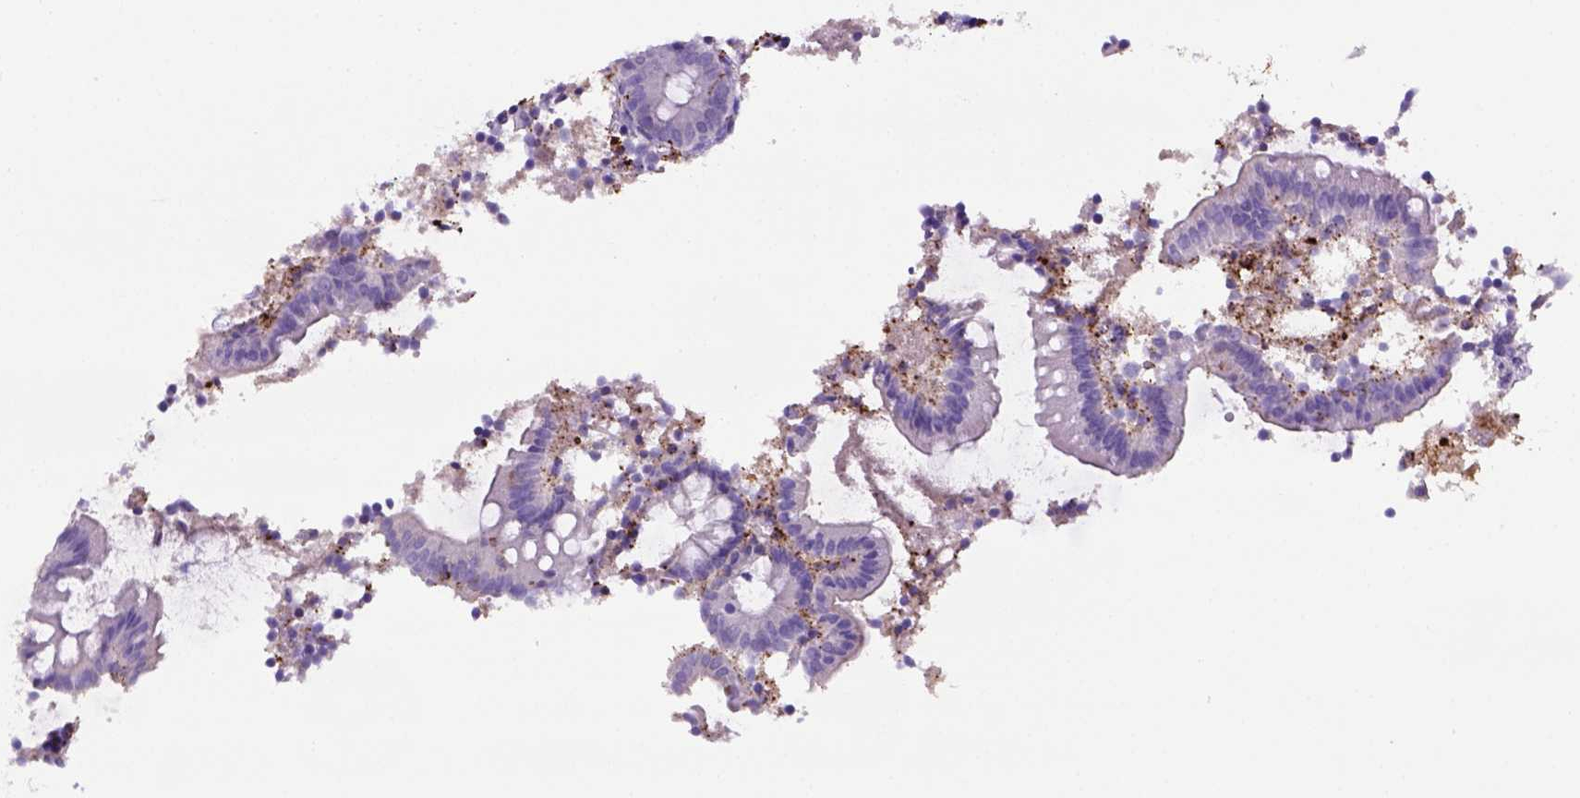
{"staining": {"intensity": "negative", "quantity": "none", "location": "none"}, "tissue": "appendix", "cell_type": "Glandular cells", "image_type": "normal", "snomed": [{"axis": "morphology", "description": "Normal tissue, NOS"}, {"axis": "topography", "description": "Appendix"}], "caption": "Protein analysis of normal appendix displays no significant positivity in glandular cells.", "gene": "CD68", "patient": {"sex": "female", "age": 32}}